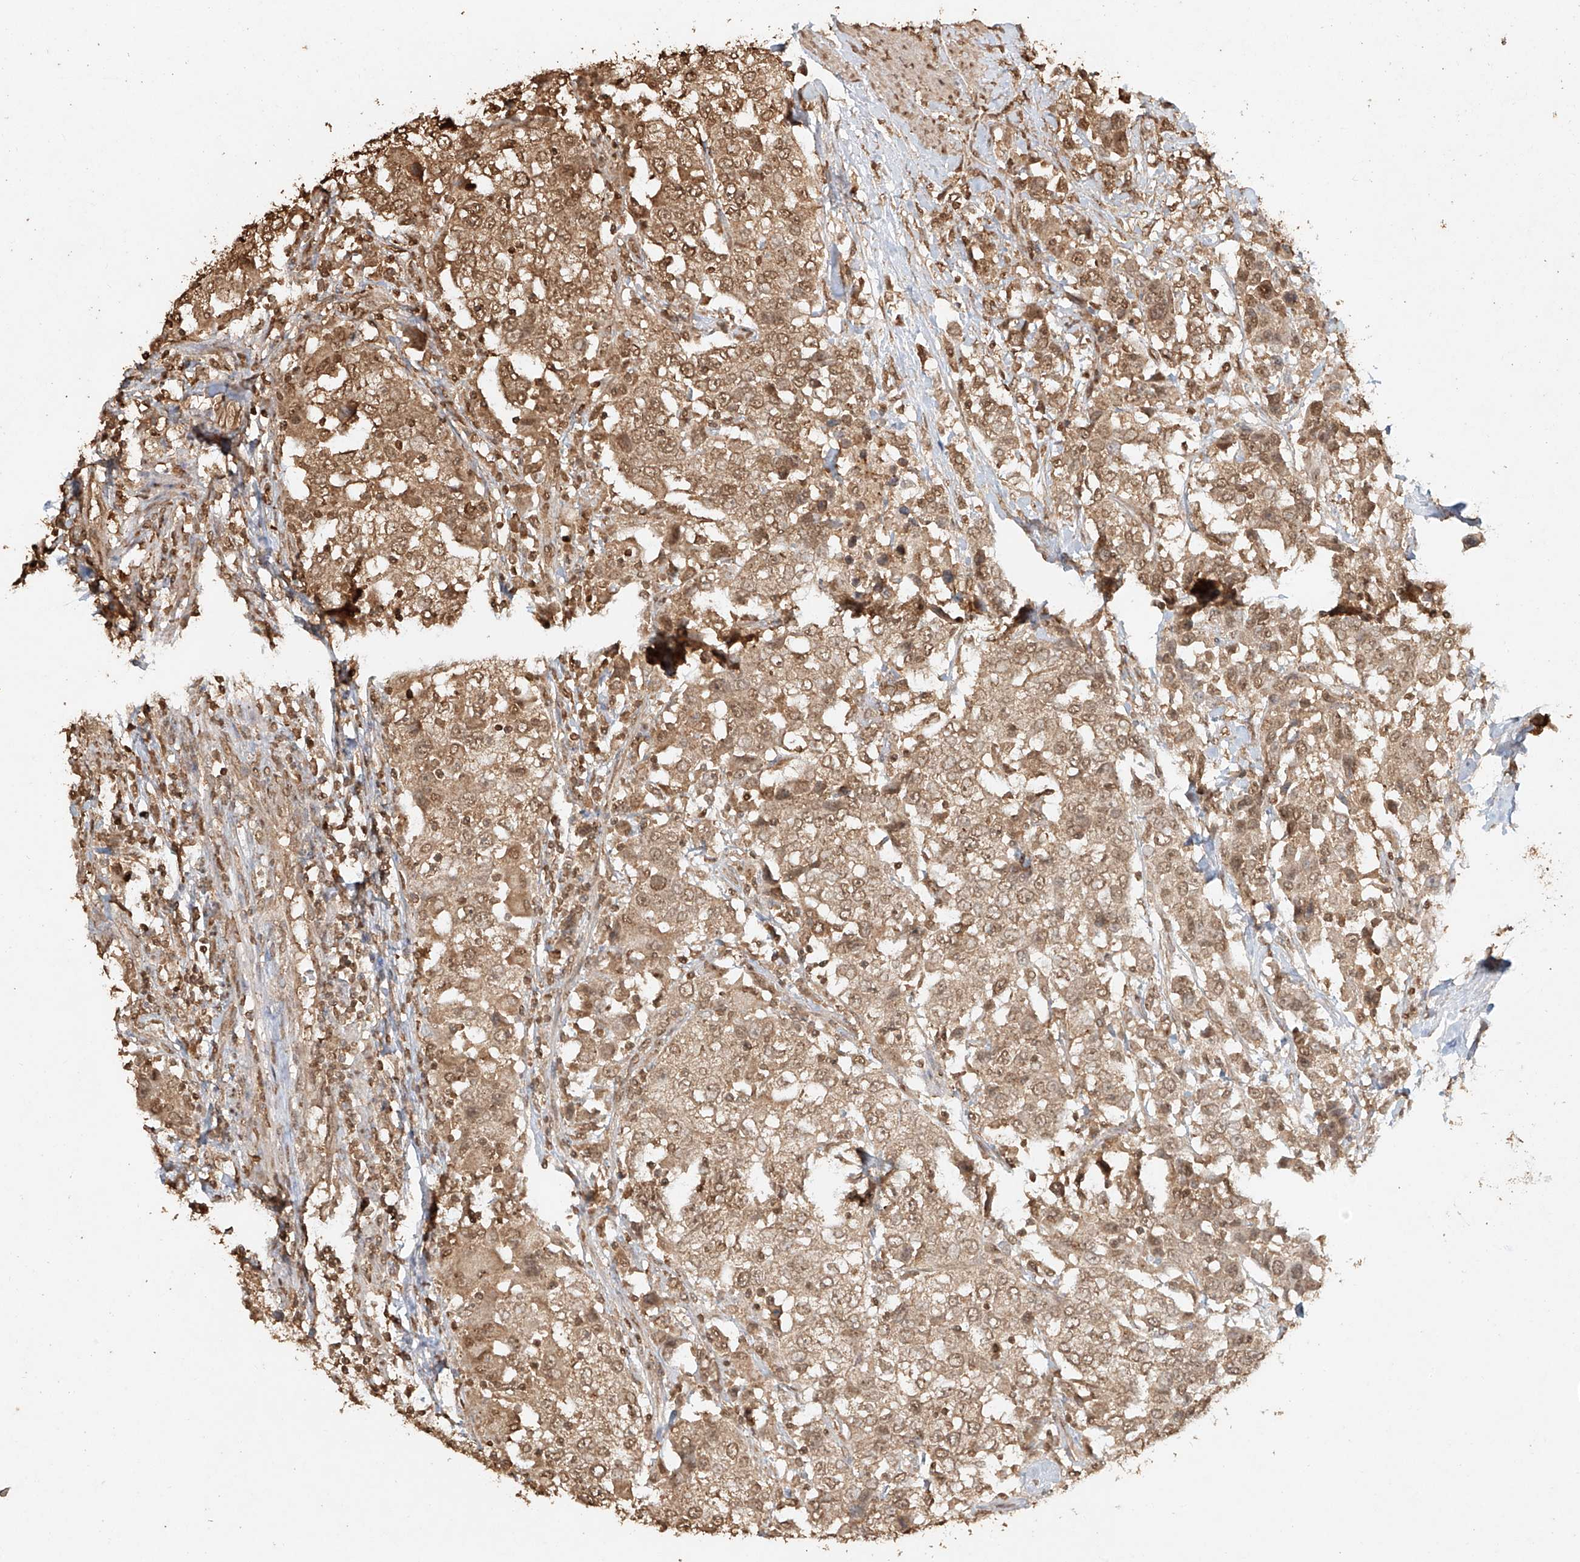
{"staining": {"intensity": "moderate", "quantity": ">75%", "location": "cytoplasmic/membranous,nuclear"}, "tissue": "urothelial cancer", "cell_type": "Tumor cells", "image_type": "cancer", "snomed": [{"axis": "morphology", "description": "Urothelial carcinoma, High grade"}, {"axis": "topography", "description": "Urinary bladder"}], "caption": "IHC staining of urothelial carcinoma (high-grade), which shows medium levels of moderate cytoplasmic/membranous and nuclear expression in approximately >75% of tumor cells indicating moderate cytoplasmic/membranous and nuclear protein positivity. The staining was performed using DAB (brown) for protein detection and nuclei were counterstained in hematoxylin (blue).", "gene": "TIGAR", "patient": {"sex": "female", "age": 80}}